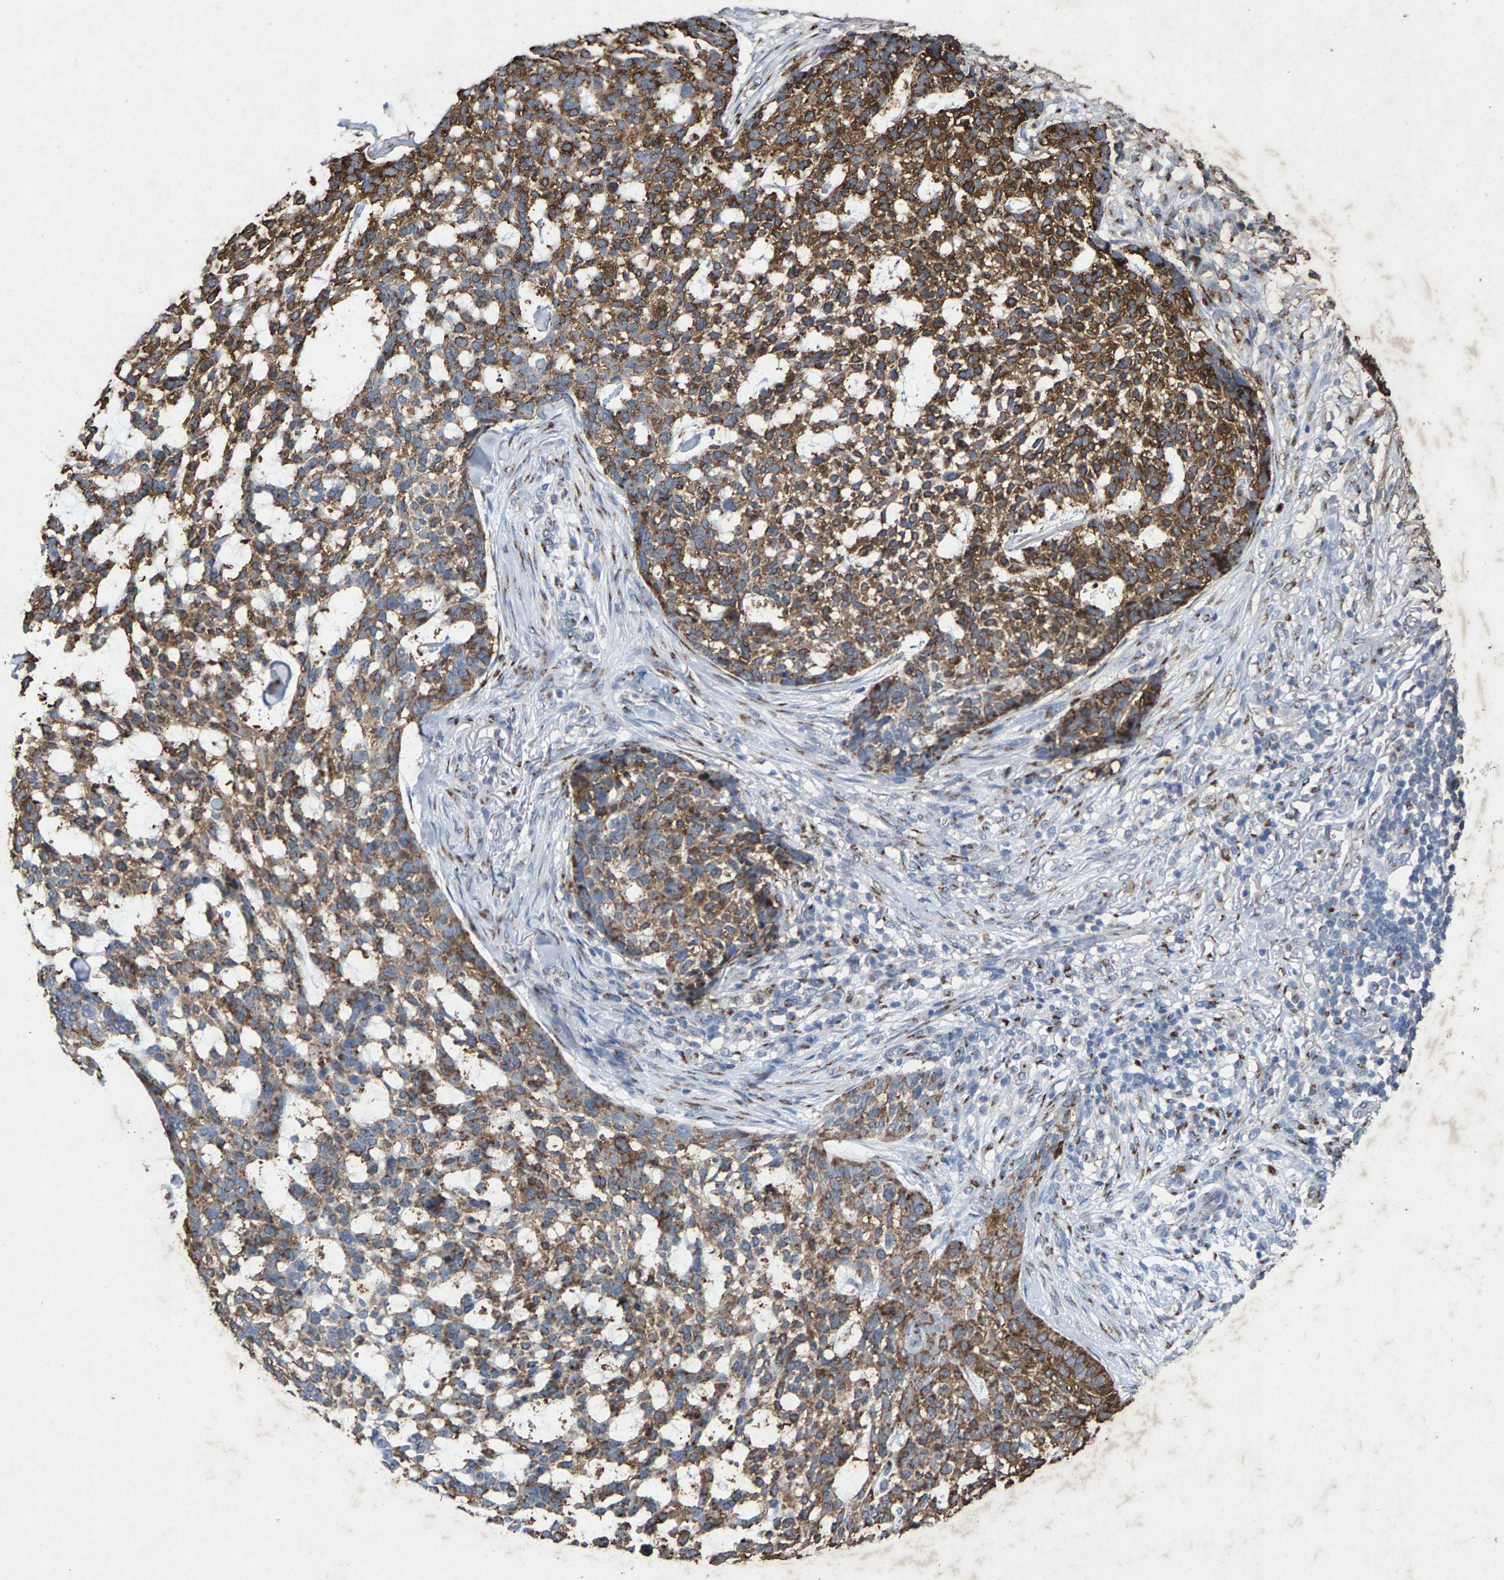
{"staining": {"intensity": "strong", "quantity": ">75%", "location": "cytoplasmic/membranous"}, "tissue": "skin cancer", "cell_type": "Tumor cells", "image_type": "cancer", "snomed": [{"axis": "morphology", "description": "Basal cell carcinoma"}, {"axis": "topography", "description": "Skin"}], "caption": "Immunohistochemical staining of human skin basal cell carcinoma displays high levels of strong cytoplasmic/membranous protein staining in about >75% of tumor cells. Nuclei are stained in blue.", "gene": "MAN2A1", "patient": {"sex": "female", "age": 64}}